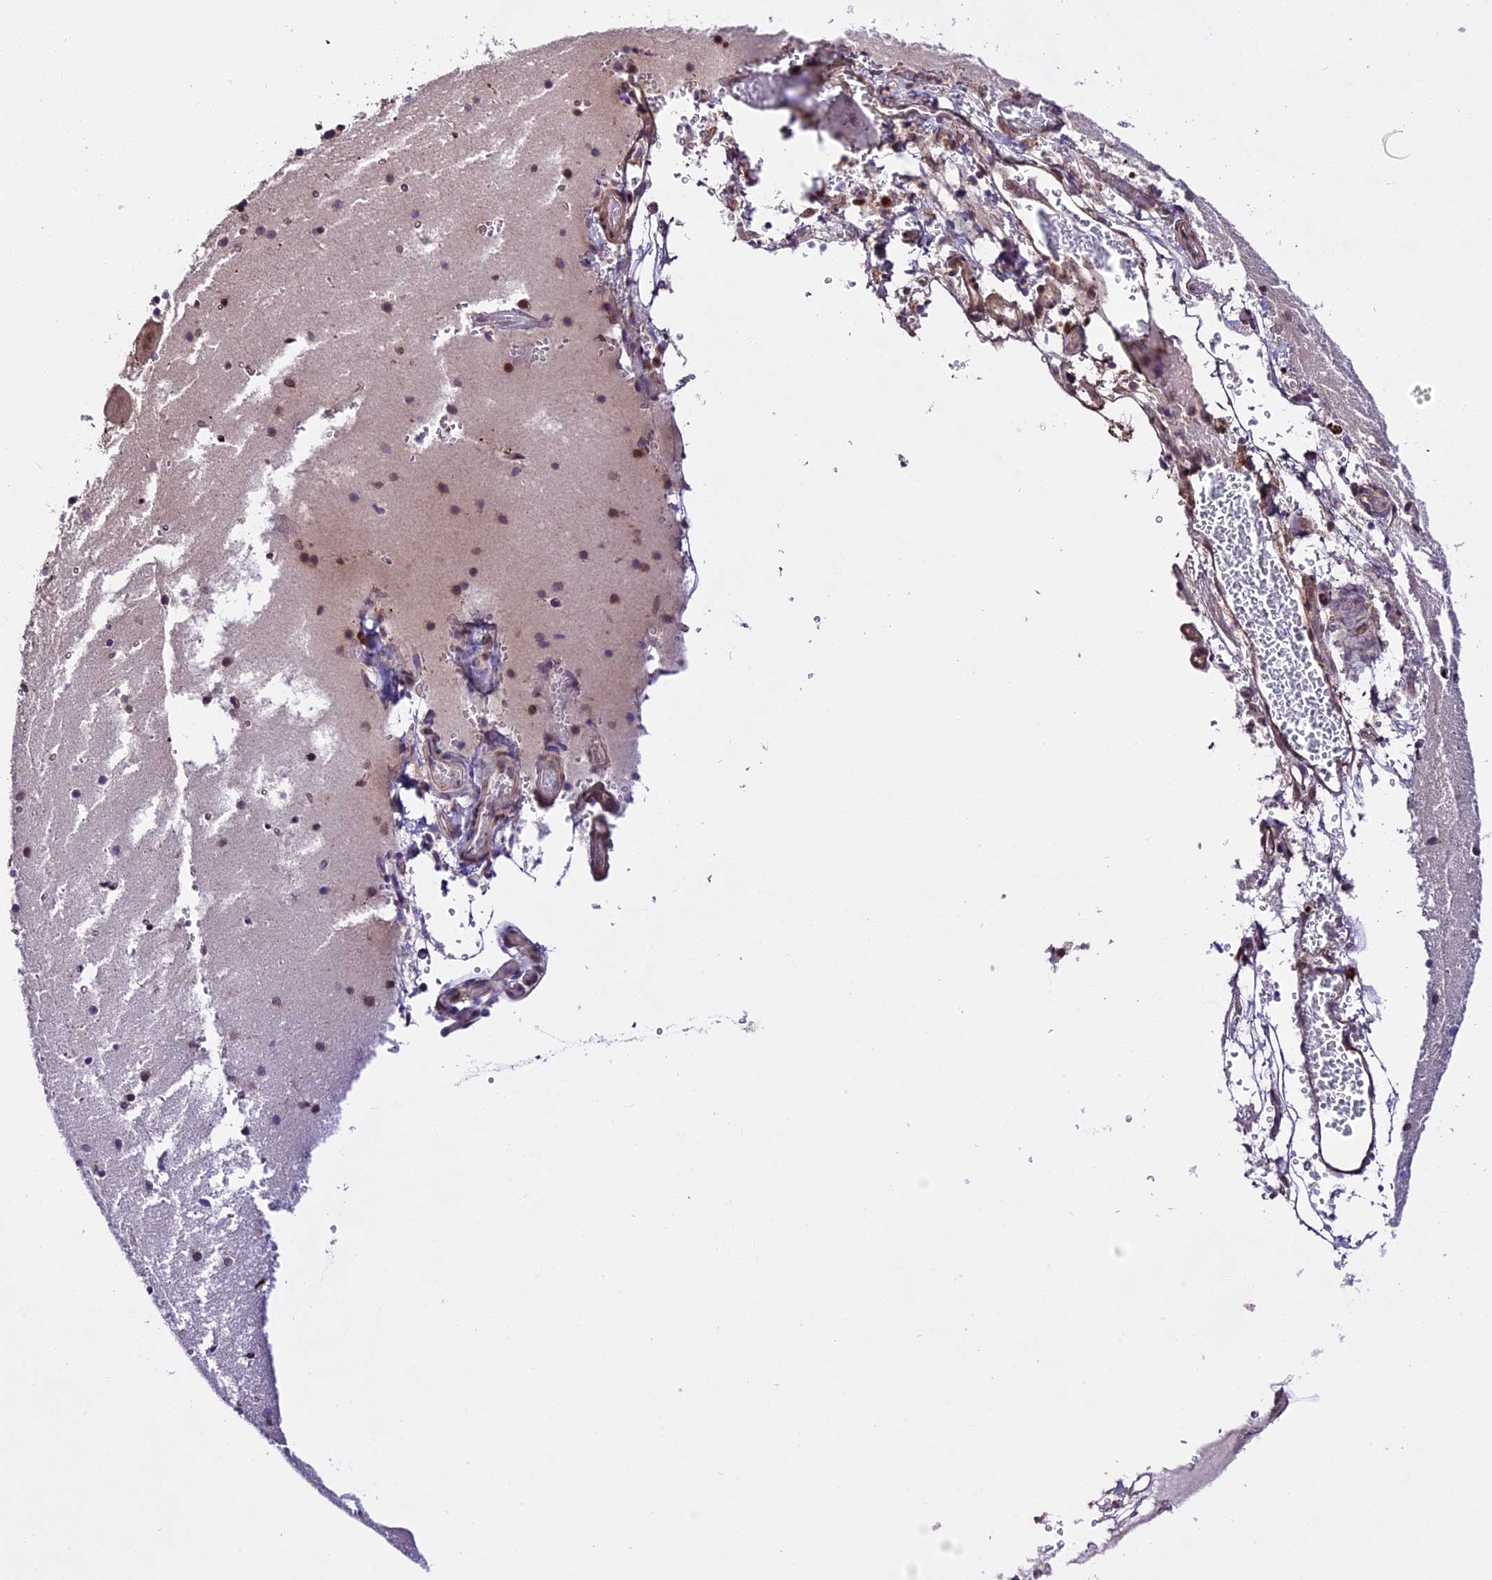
{"staining": {"intensity": "negative", "quantity": "none", "location": "none"}, "tissue": "cerebellum", "cell_type": "Cells in granular layer", "image_type": "normal", "snomed": [{"axis": "morphology", "description": "Normal tissue, NOS"}, {"axis": "topography", "description": "Cerebellum"}], "caption": "An IHC micrograph of normal cerebellum is shown. There is no staining in cells in granular layer of cerebellum. (DAB immunohistochemistry, high magnification).", "gene": "HERPUD1", "patient": {"sex": "male", "age": 54}}